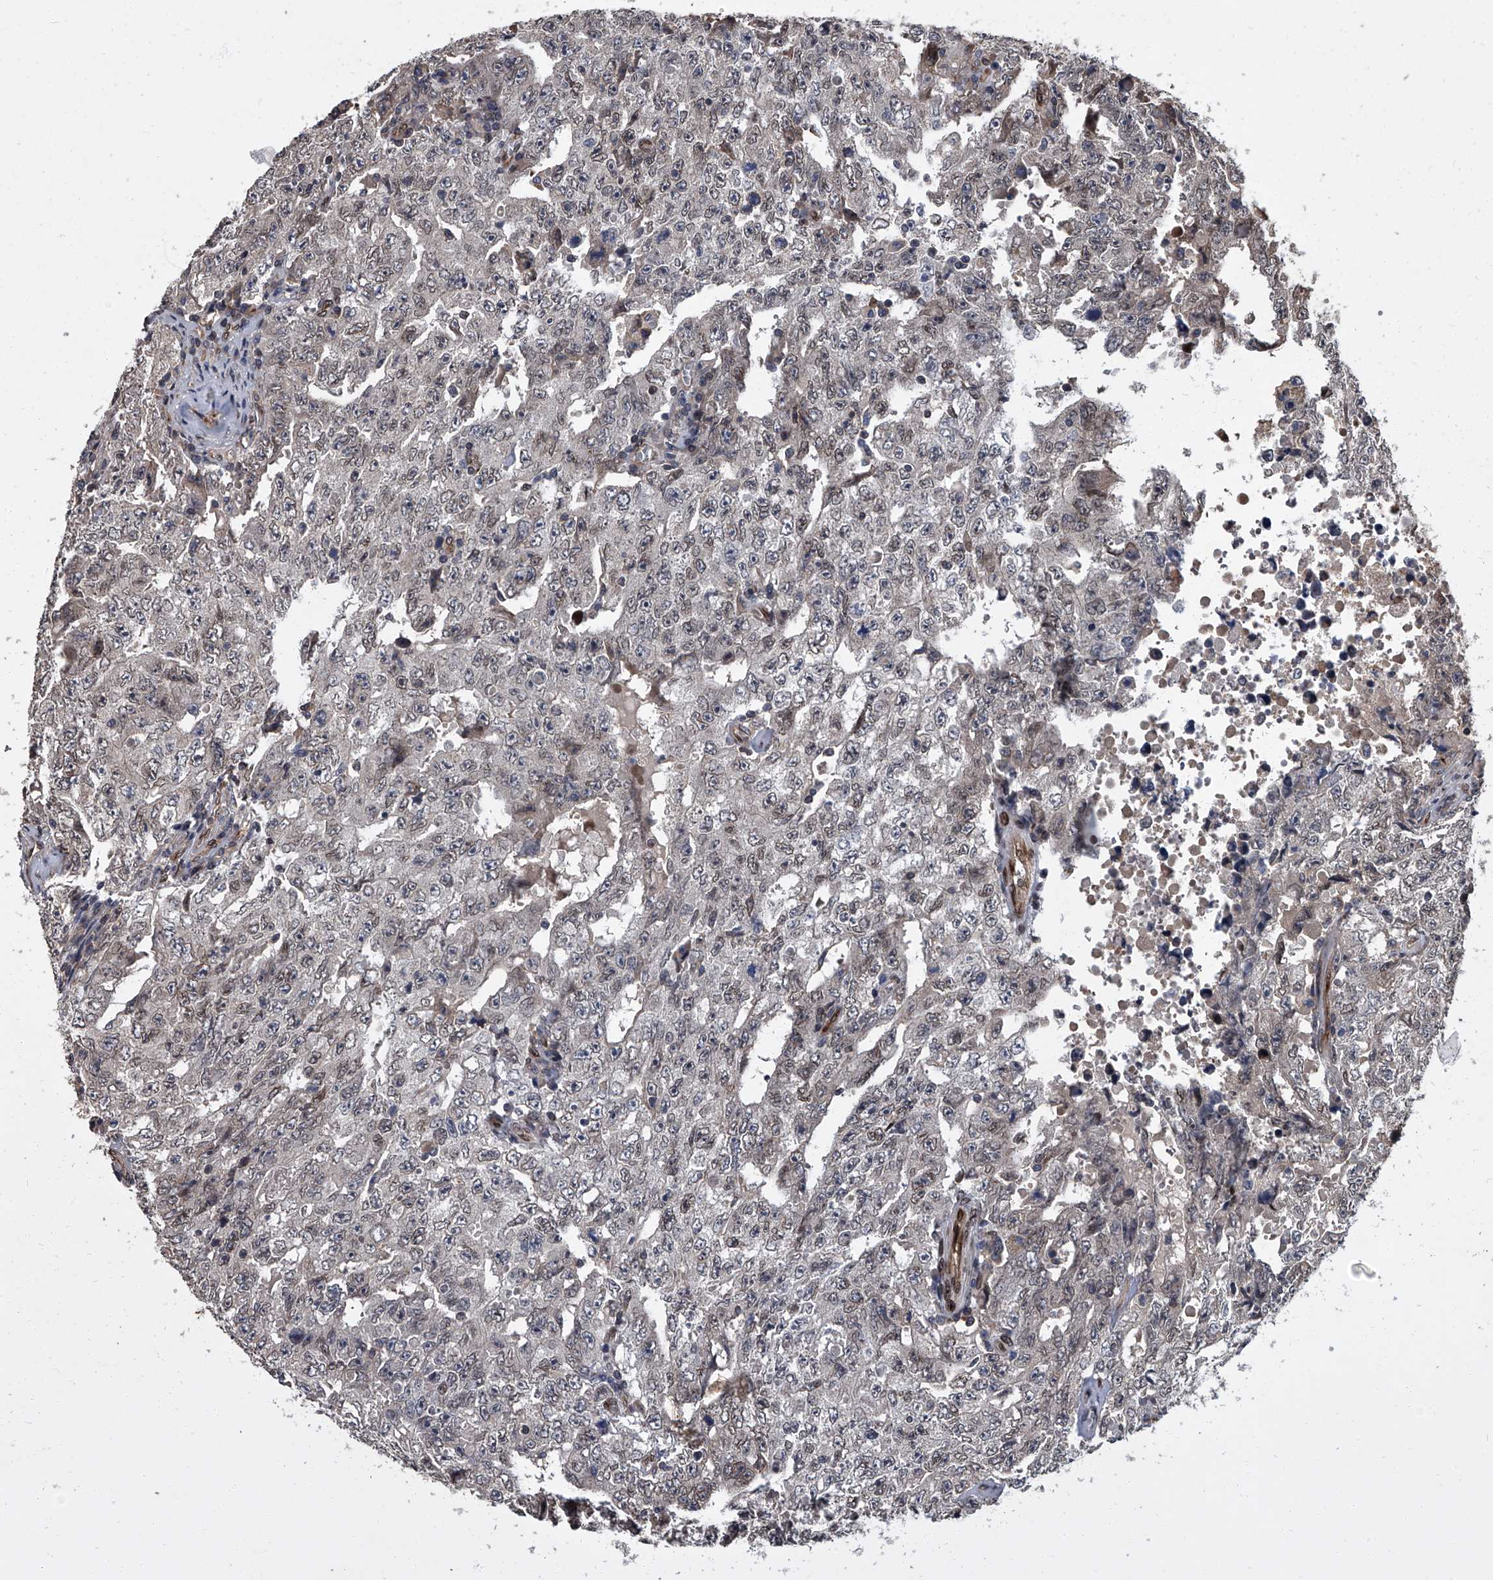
{"staining": {"intensity": "negative", "quantity": "none", "location": "none"}, "tissue": "testis cancer", "cell_type": "Tumor cells", "image_type": "cancer", "snomed": [{"axis": "morphology", "description": "Carcinoma, Embryonal, NOS"}, {"axis": "topography", "description": "Testis"}], "caption": "Tumor cells show no significant staining in testis cancer (embryonal carcinoma).", "gene": "LRRC8C", "patient": {"sex": "male", "age": 26}}